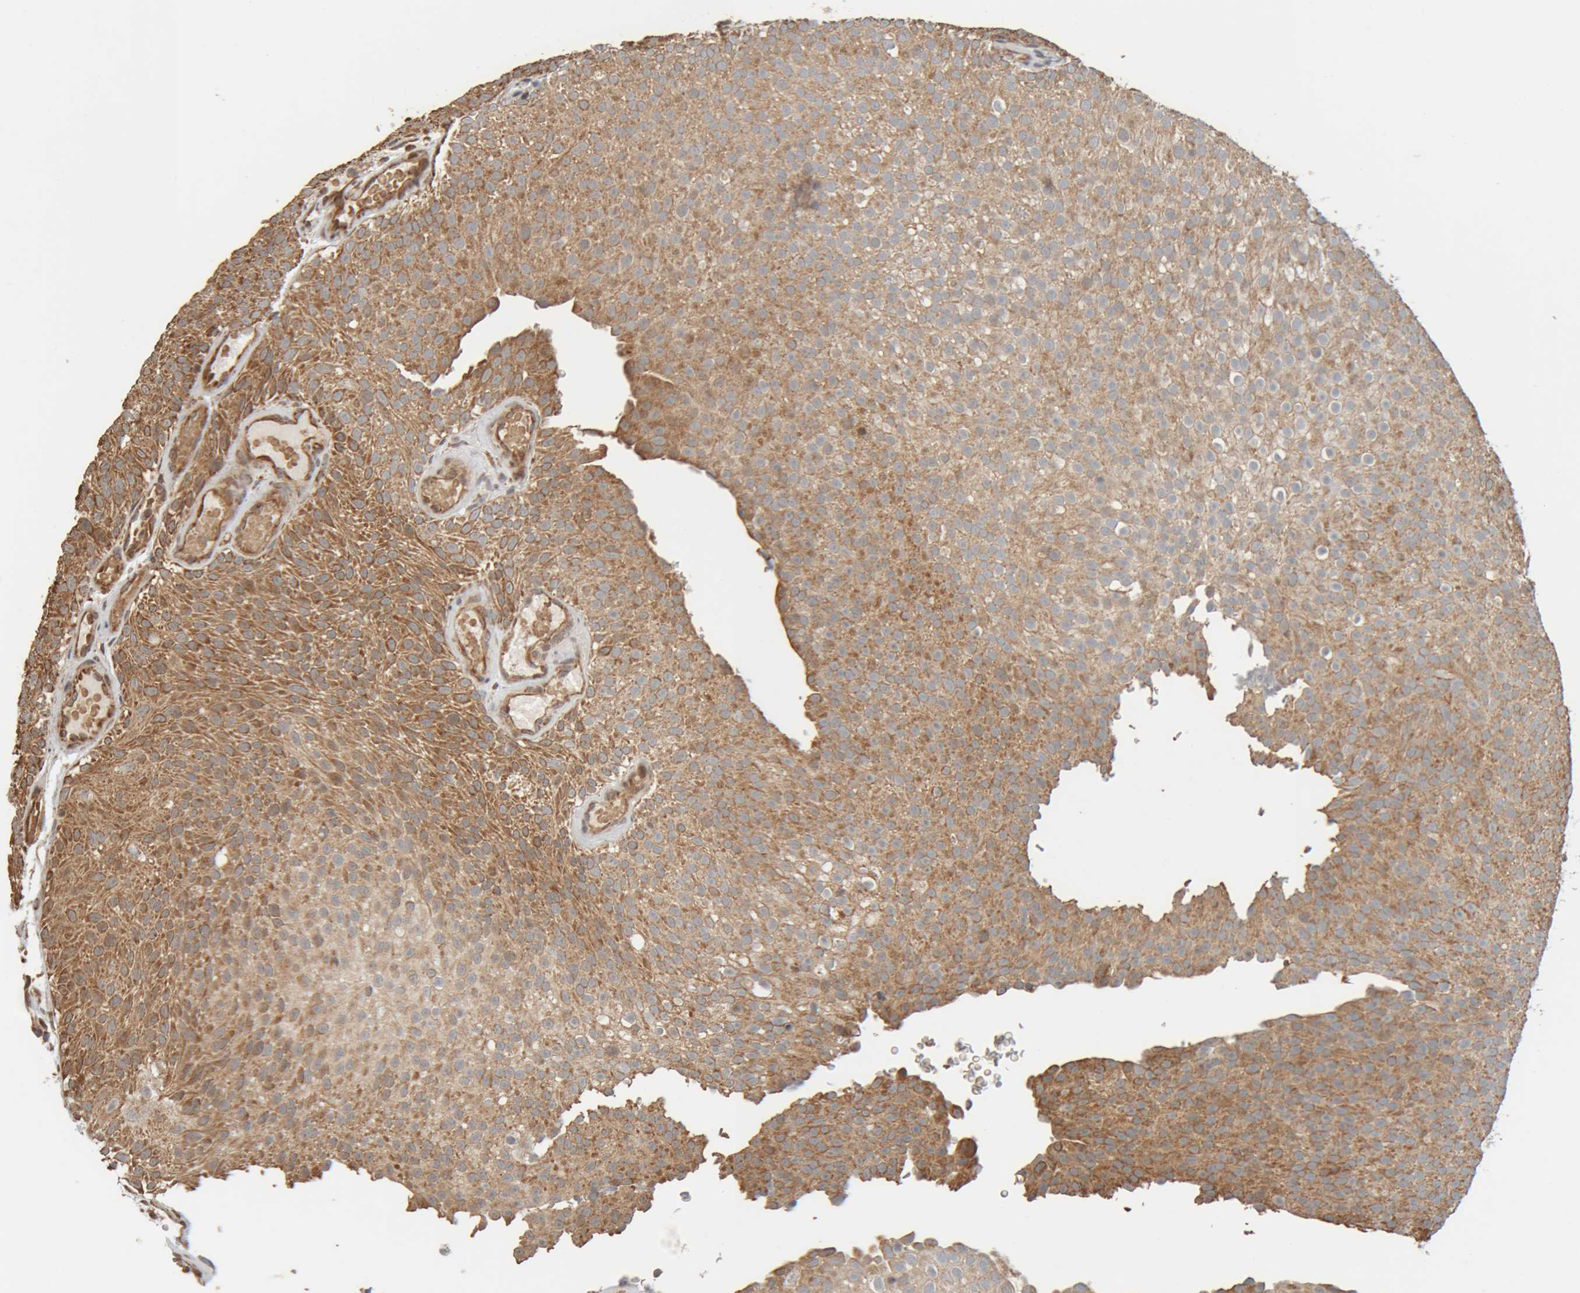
{"staining": {"intensity": "moderate", "quantity": ">75%", "location": "cytoplasmic/membranous"}, "tissue": "urothelial cancer", "cell_type": "Tumor cells", "image_type": "cancer", "snomed": [{"axis": "morphology", "description": "Urothelial carcinoma, Low grade"}, {"axis": "topography", "description": "Urinary bladder"}], "caption": "This image reveals urothelial cancer stained with IHC to label a protein in brown. The cytoplasmic/membranous of tumor cells show moderate positivity for the protein. Nuclei are counter-stained blue.", "gene": "GINS4", "patient": {"sex": "male", "age": 78}}